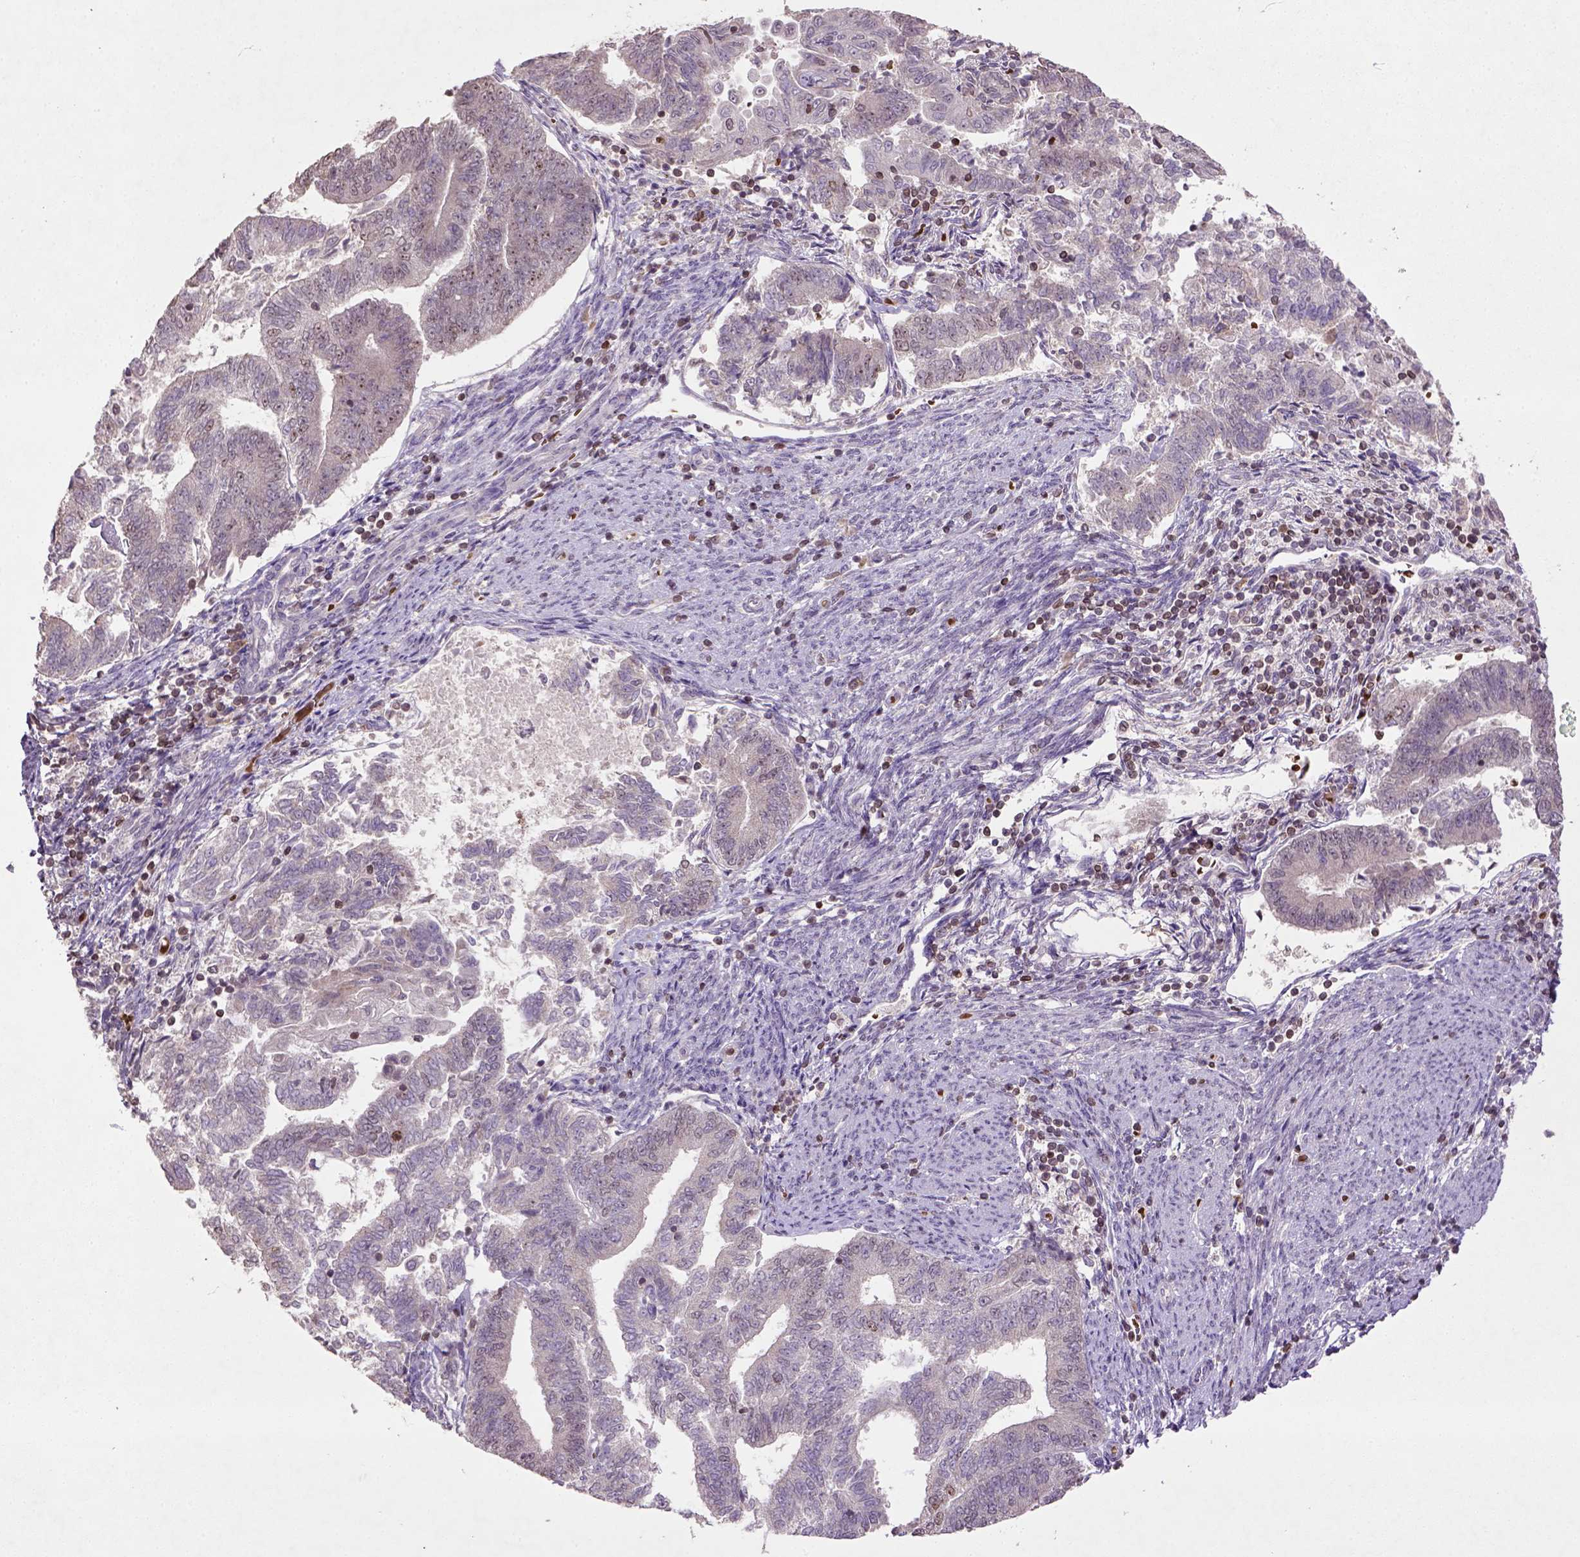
{"staining": {"intensity": "moderate", "quantity": "<25%", "location": "nuclear"}, "tissue": "endometrial cancer", "cell_type": "Tumor cells", "image_type": "cancer", "snomed": [{"axis": "morphology", "description": "Adenocarcinoma, NOS"}, {"axis": "topography", "description": "Endometrium"}], "caption": "Adenocarcinoma (endometrial) stained with immunohistochemistry (IHC) shows moderate nuclear positivity in approximately <25% of tumor cells. (Stains: DAB (3,3'-diaminobenzidine) in brown, nuclei in blue, Microscopy: brightfield microscopy at high magnification).", "gene": "NUDT3", "patient": {"sex": "female", "age": 65}}